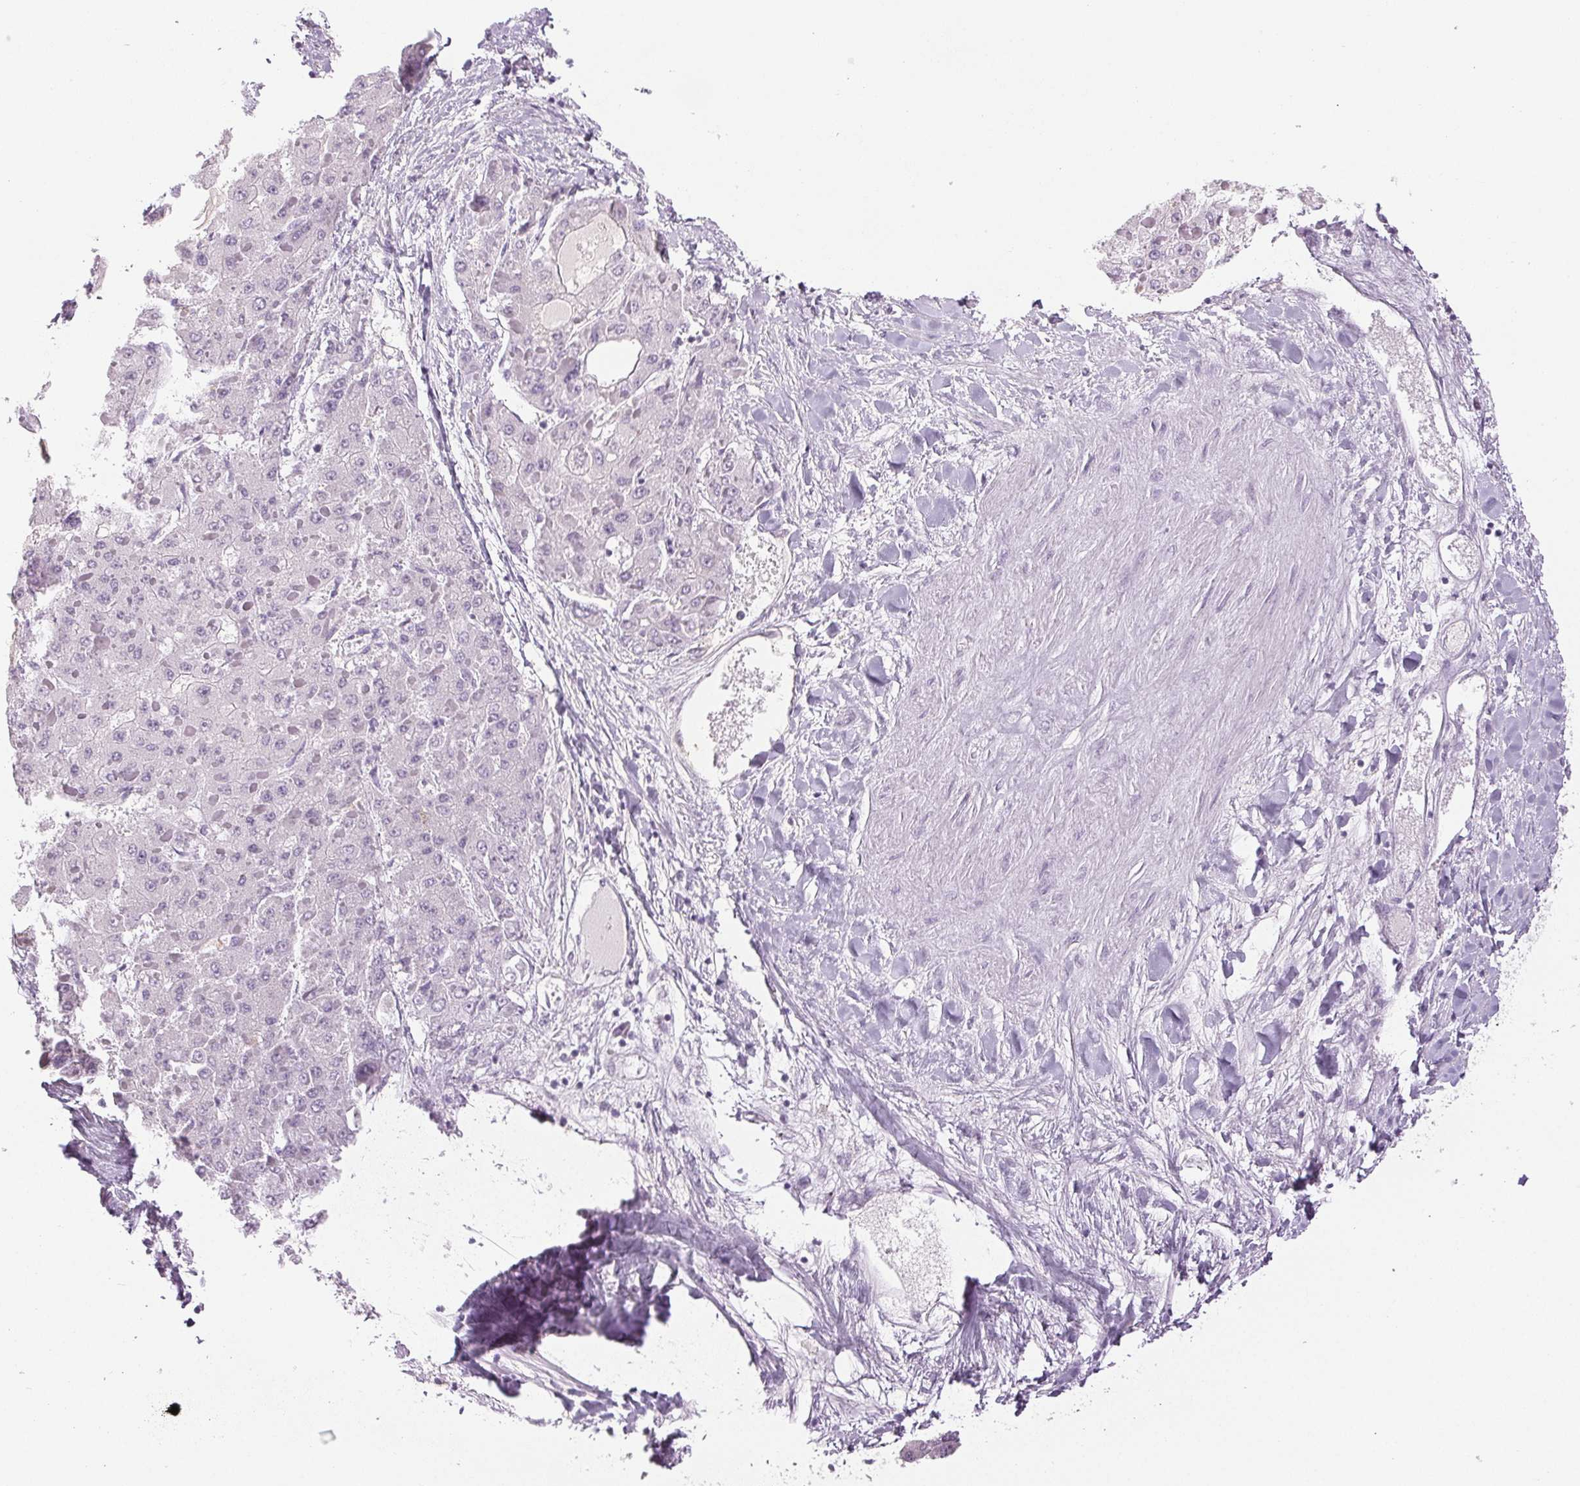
{"staining": {"intensity": "negative", "quantity": "none", "location": "none"}, "tissue": "liver cancer", "cell_type": "Tumor cells", "image_type": "cancer", "snomed": [{"axis": "morphology", "description": "Carcinoma, Hepatocellular, NOS"}, {"axis": "topography", "description": "Liver"}], "caption": "Micrograph shows no significant protein staining in tumor cells of liver hepatocellular carcinoma.", "gene": "DNAJC6", "patient": {"sex": "female", "age": 73}}